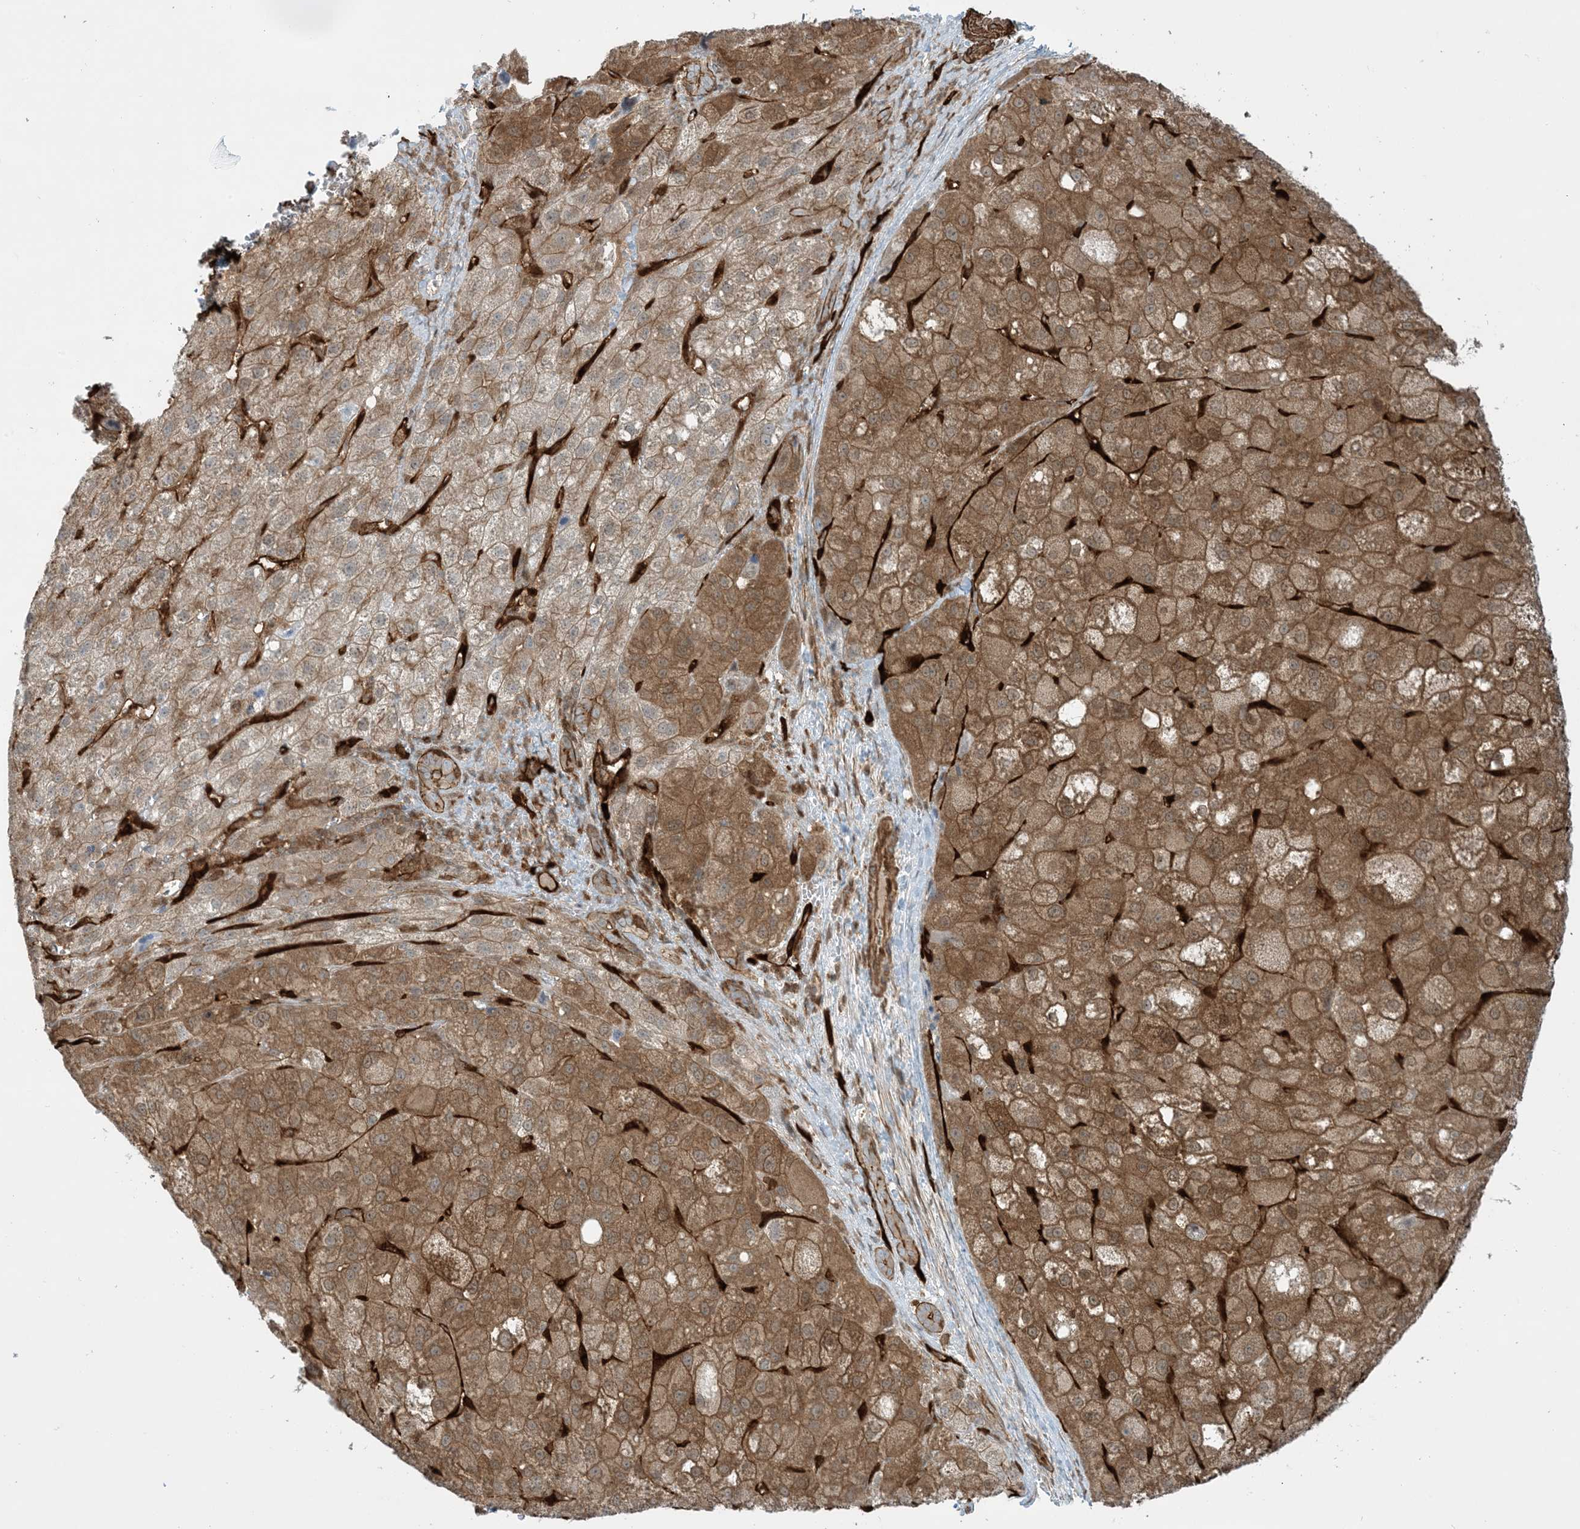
{"staining": {"intensity": "moderate", "quantity": ">75%", "location": "cytoplasmic/membranous"}, "tissue": "liver cancer", "cell_type": "Tumor cells", "image_type": "cancer", "snomed": [{"axis": "morphology", "description": "Carcinoma, Hepatocellular, NOS"}, {"axis": "topography", "description": "Liver"}], "caption": "The micrograph shows staining of liver hepatocellular carcinoma, revealing moderate cytoplasmic/membranous protein positivity (brown color) within tumor cells.", "gene": "PPM1F", "patient": {"sex": "male", "age": 57}}